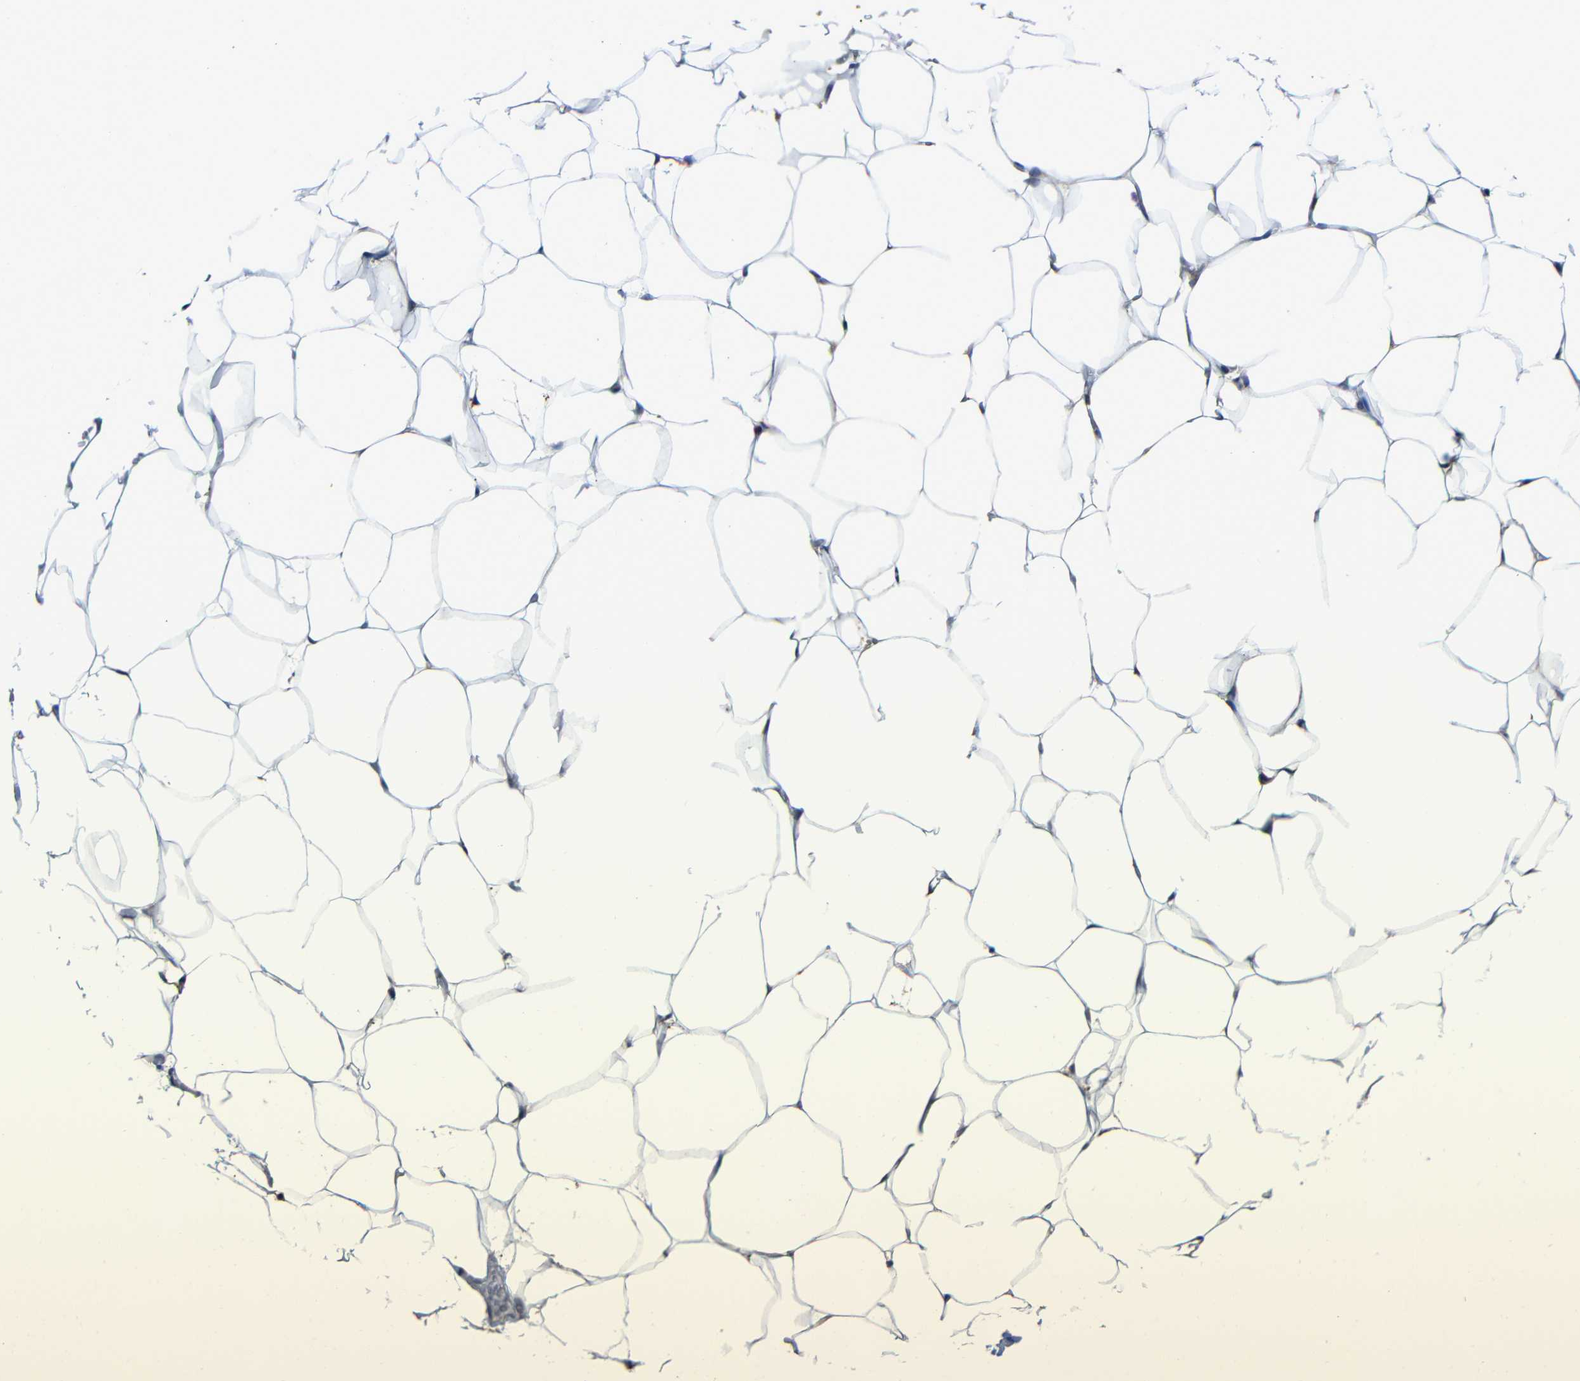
{"staining": {"intensity": "negative", "quantity": "none", "location": "none"}, "tissue": "adipose tissue", "cell_type": "Adipocytes", "image_type": "normal", "snomed": [{"axis": "morphology", "description": "Normal tissue, NOS"}, {"axis": "topography", "description": "Breast"}, {"axis": "topography", "description": "Adipose tissue"}], "caption": "There is no significant positivity in adipocytes of adipose tissue. Brightfield microscopy of IHC stained with DAB (3,3'-diaminobenzidine) (brown) and hematoxylin (blue), captured at high magnification.", "gene": "GDI1", "patient": {"sex": "female", "age": 25}}